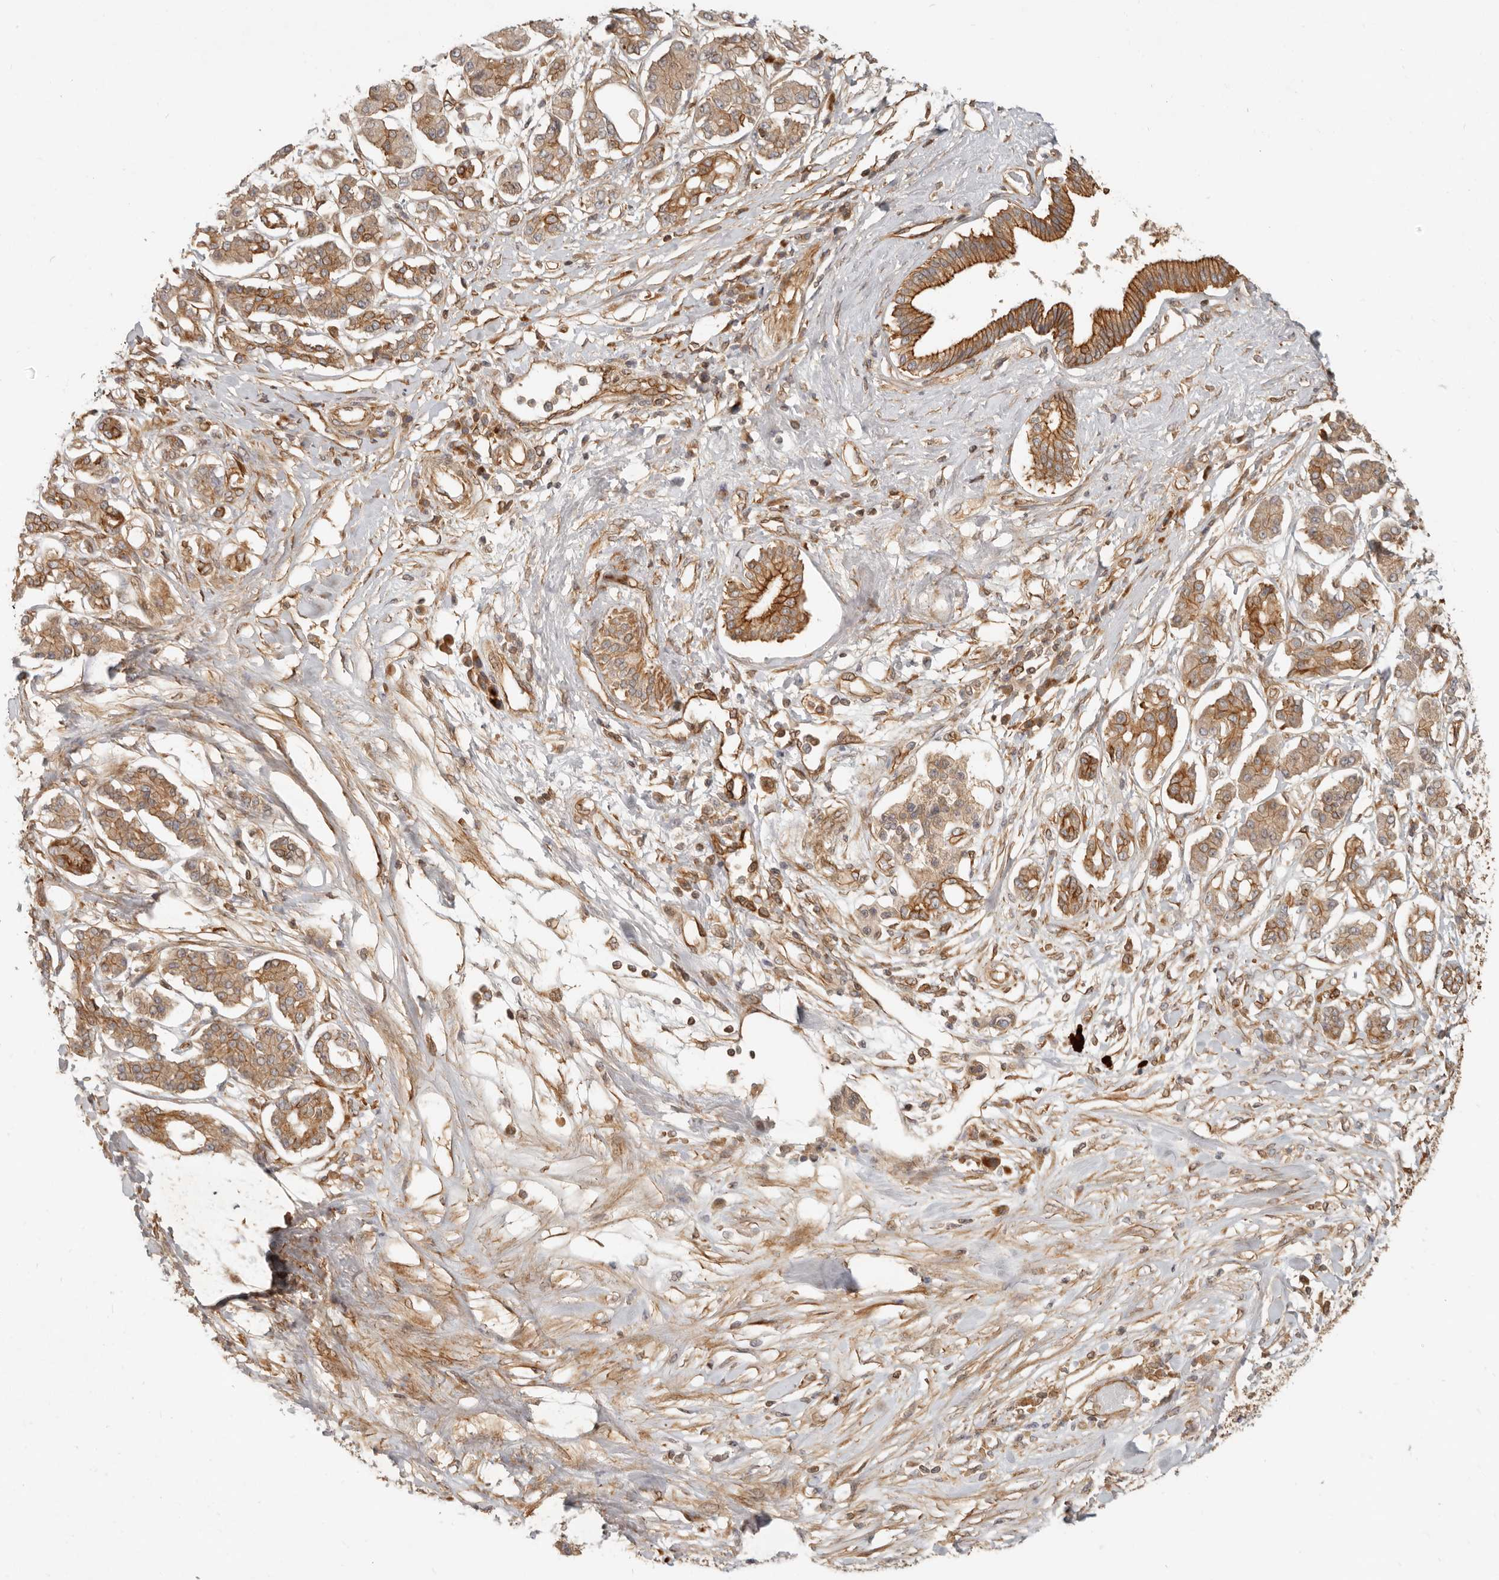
{"staining": {"intensity": "moderate", "quantity": ">75%", "location": "cytoplasmic/membranous"}, "tissue": "pancreatic cancer", "cell_type": "Tumor cells", "image_type": "cancer", "snomed": [{"axis": "morphology", "description": "Adenocarcinoma, NOS"}, {"axis": "topography", "description": "Pancreas"}], "caption": "Moderate cytoplasmic/membranous positivity is identified in about >75% of tumor cells in pancreatic adenocarcinoma. (DAB = brown stain, brightfield microscopy at high magnification).", "gene": "UFSP1", "patient": {"sex": "female", "age": 56}}